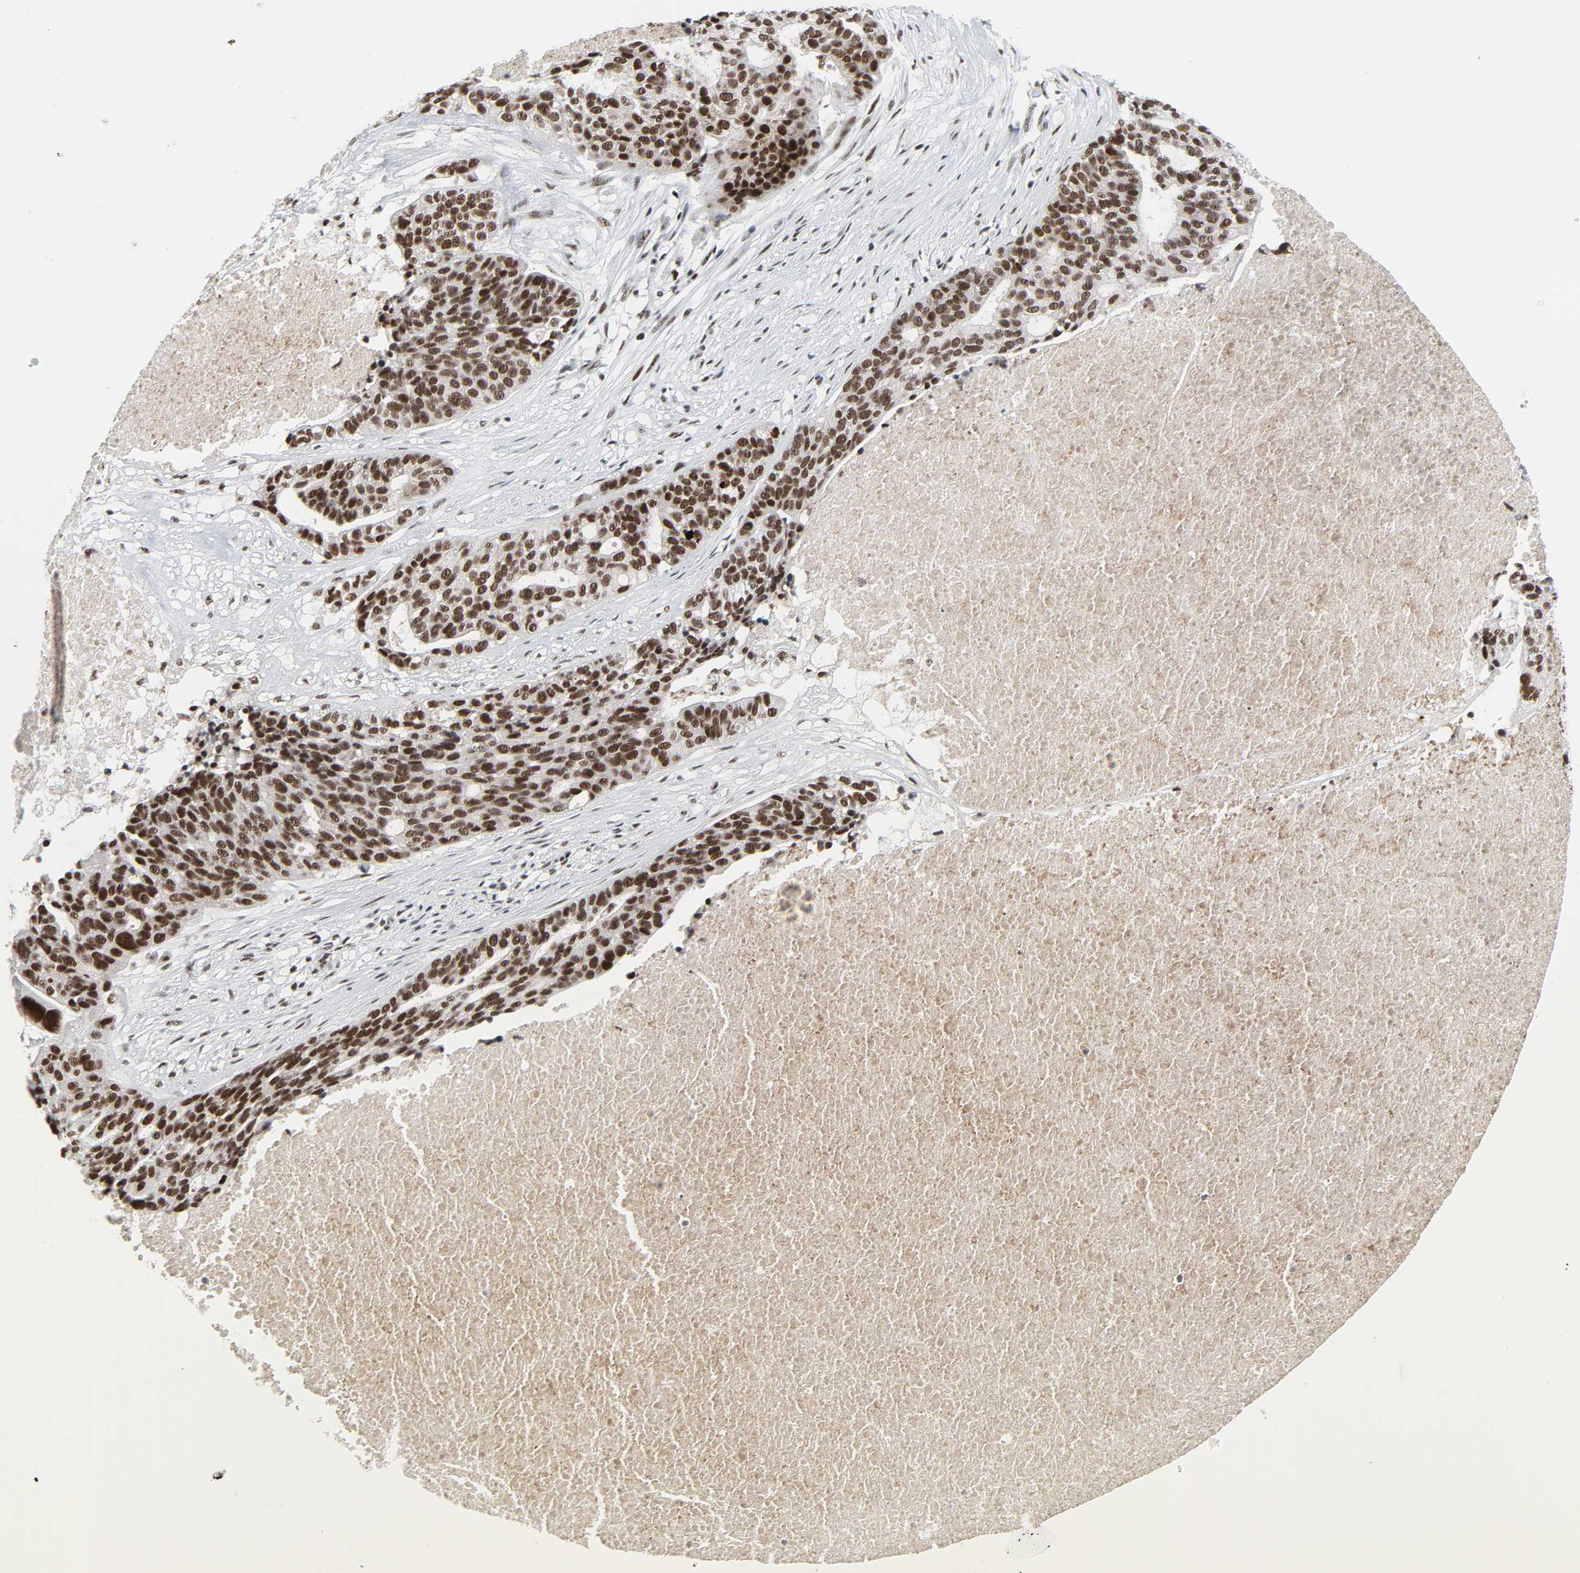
{"staining": {"intensity": "strong", "quantity": ">75%", "location": "nuclear"}, "tissue": "ovarian cancer", "cell_type": "Tumor cells", "image_type": "cancer", "snomed": [{"axis": "morphology", "description": "Cystadenocarcinoma, serous, NOS"}, {"axis": "topography", "description": "Ovary"}], "caption": "Immunohistochemistry (IHC) histopathology image of ovarian serous cystadenocarcinoma stained for a protein (brown), which demonstrates high levels of strong nuclear positivity in about >75% of tumor cells.", "gene": "CDK7", "patient": {"sex": "female", "age": 59}}